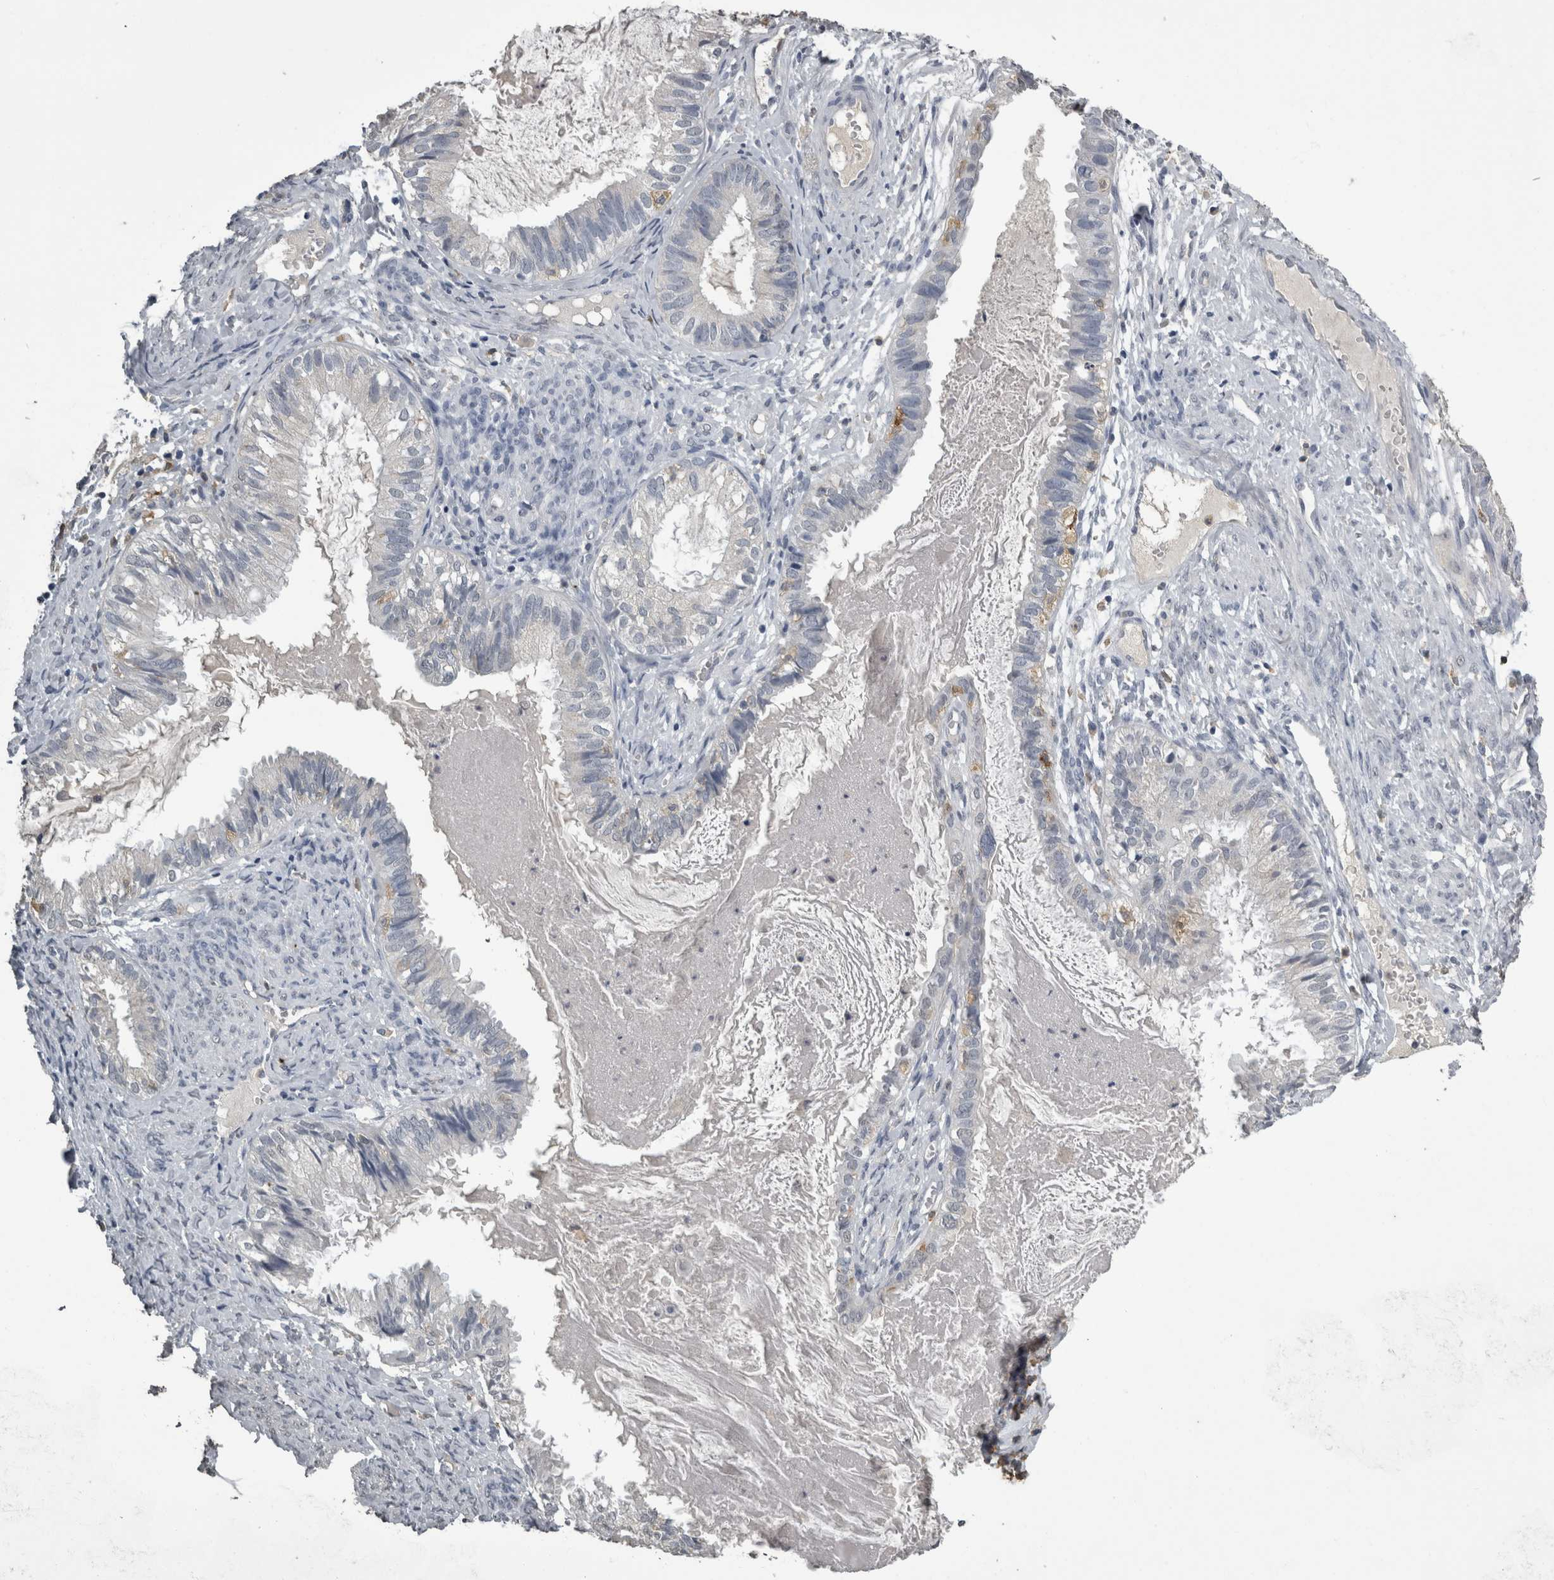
{"staining": {"intensity": "negative", "quantity": "none", "location": "none"}, "tissue": "cervical cancer", "cell_type": "Tumor cells", "image_type": "cancer", "snomed": [{"axis": "morphology", "description": "Normal tissue, NOS"}, {"axis": "morphology", "description": "Adenocarcinoma, NOS"}, {"axis": "topography", "description": "Cervix"}, {"axis": "topography", "description": "Endometrium"}], "caption": "A high-resolution histopathology image shows immunohistochemistry (IHC) staining of adenocarcinoma (cervical), which demonstrates no significant positivity in tumor cells.", "gene": "PIK3AP1", "patient": {"sex": "female", "age": 86}}